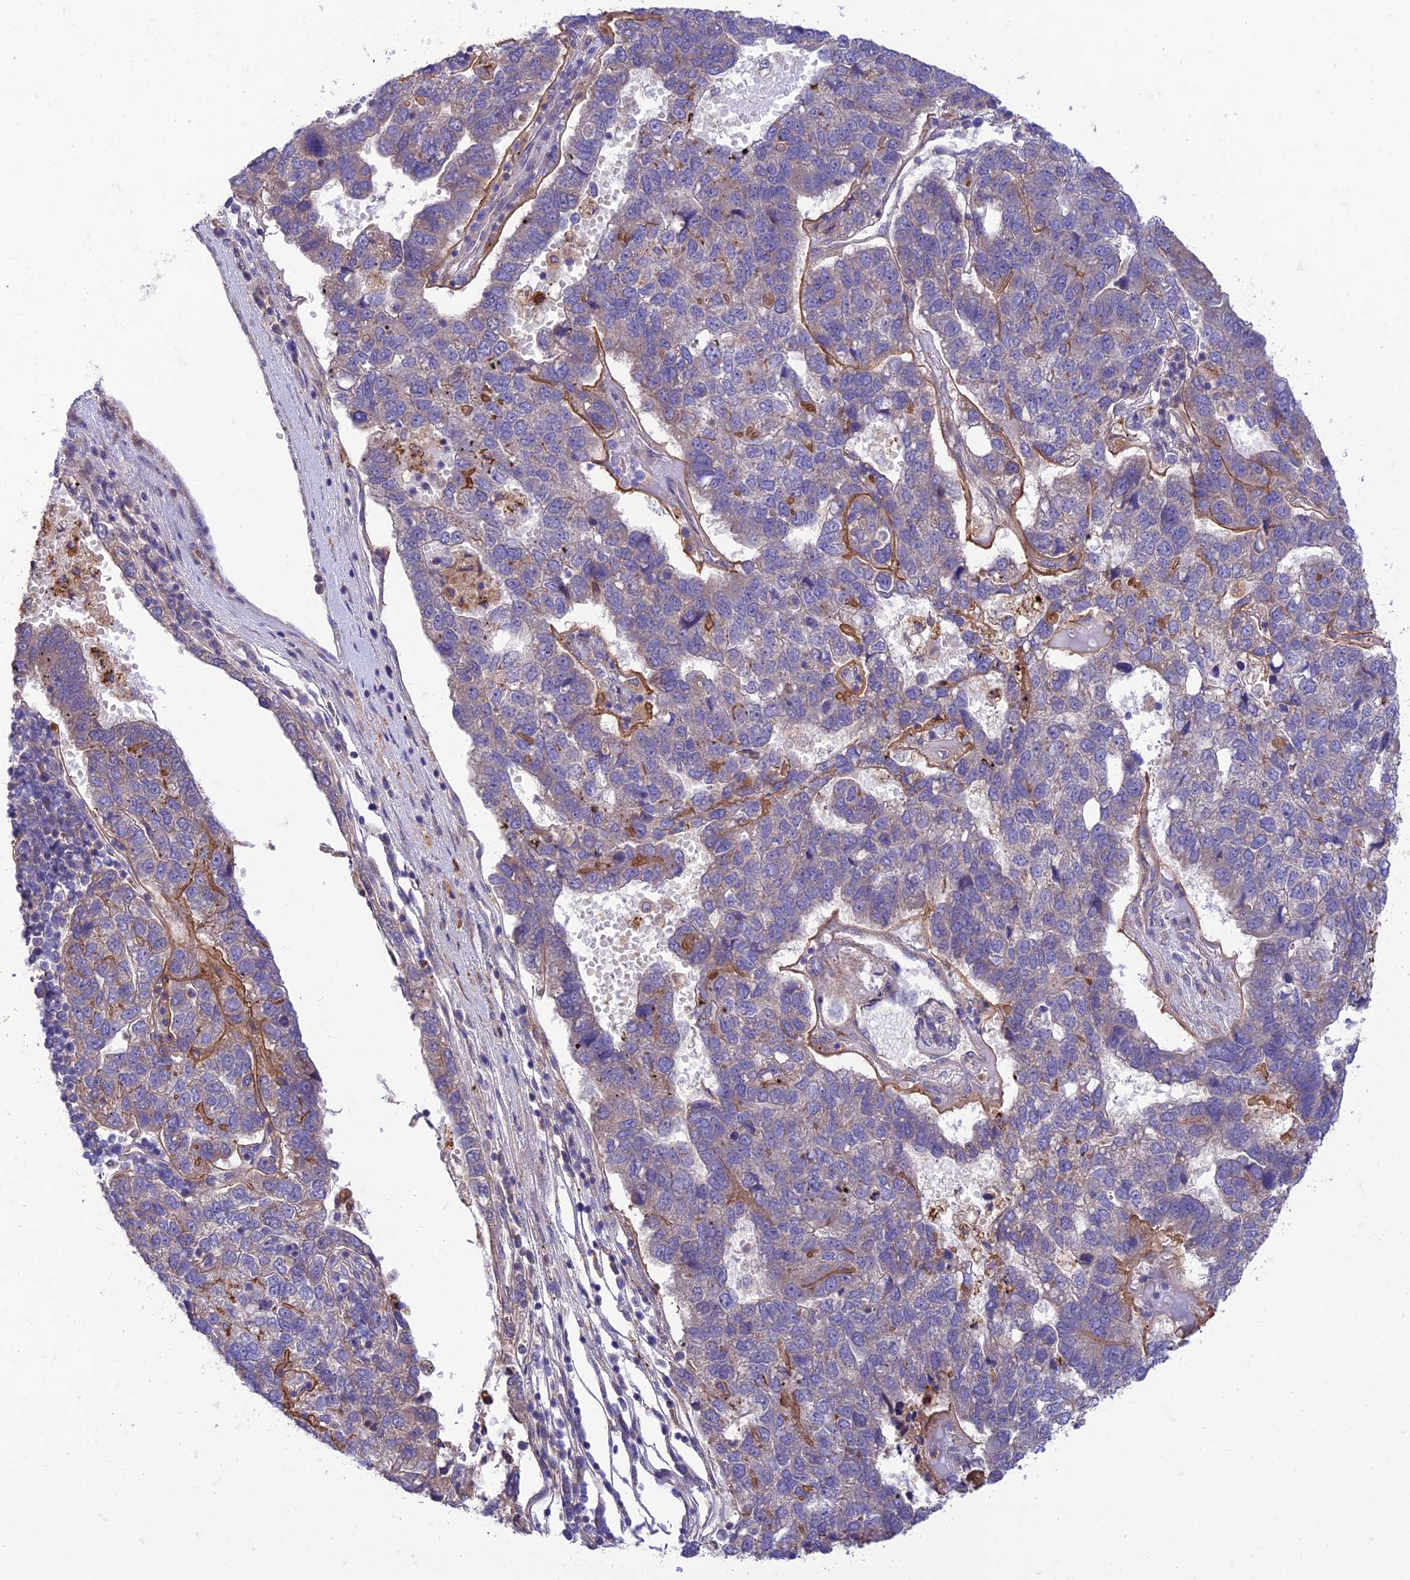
{"staining": {"intensity": "moderate", "quantity": "<25%", "location": "cytoplasmic/membranous"}, "tissue": "pancreatic cancer", "cell_type": "Tumor cells", "image_type": "cancer", "snomed": [{"axis": "morphology", "description": "Adenocarcinoma, NOS"}, {"axis": "topography", "description": "Pancreas"}], "caption": "DAB immunohistochemical staining of human pancreatic cancer (adenocarcinoma) shows moderate cytoplasmic/membranous protein staining in approximately <25% of tumor cells. The protein of interest is stained brown, and the nuclei are stained in blue (DAB (3,3'-diaminobenzidine) IHC with brightfield microscopy, high magnification).", "gene": "IRAK3", "patient": {"sex": "female", "age": 61}}